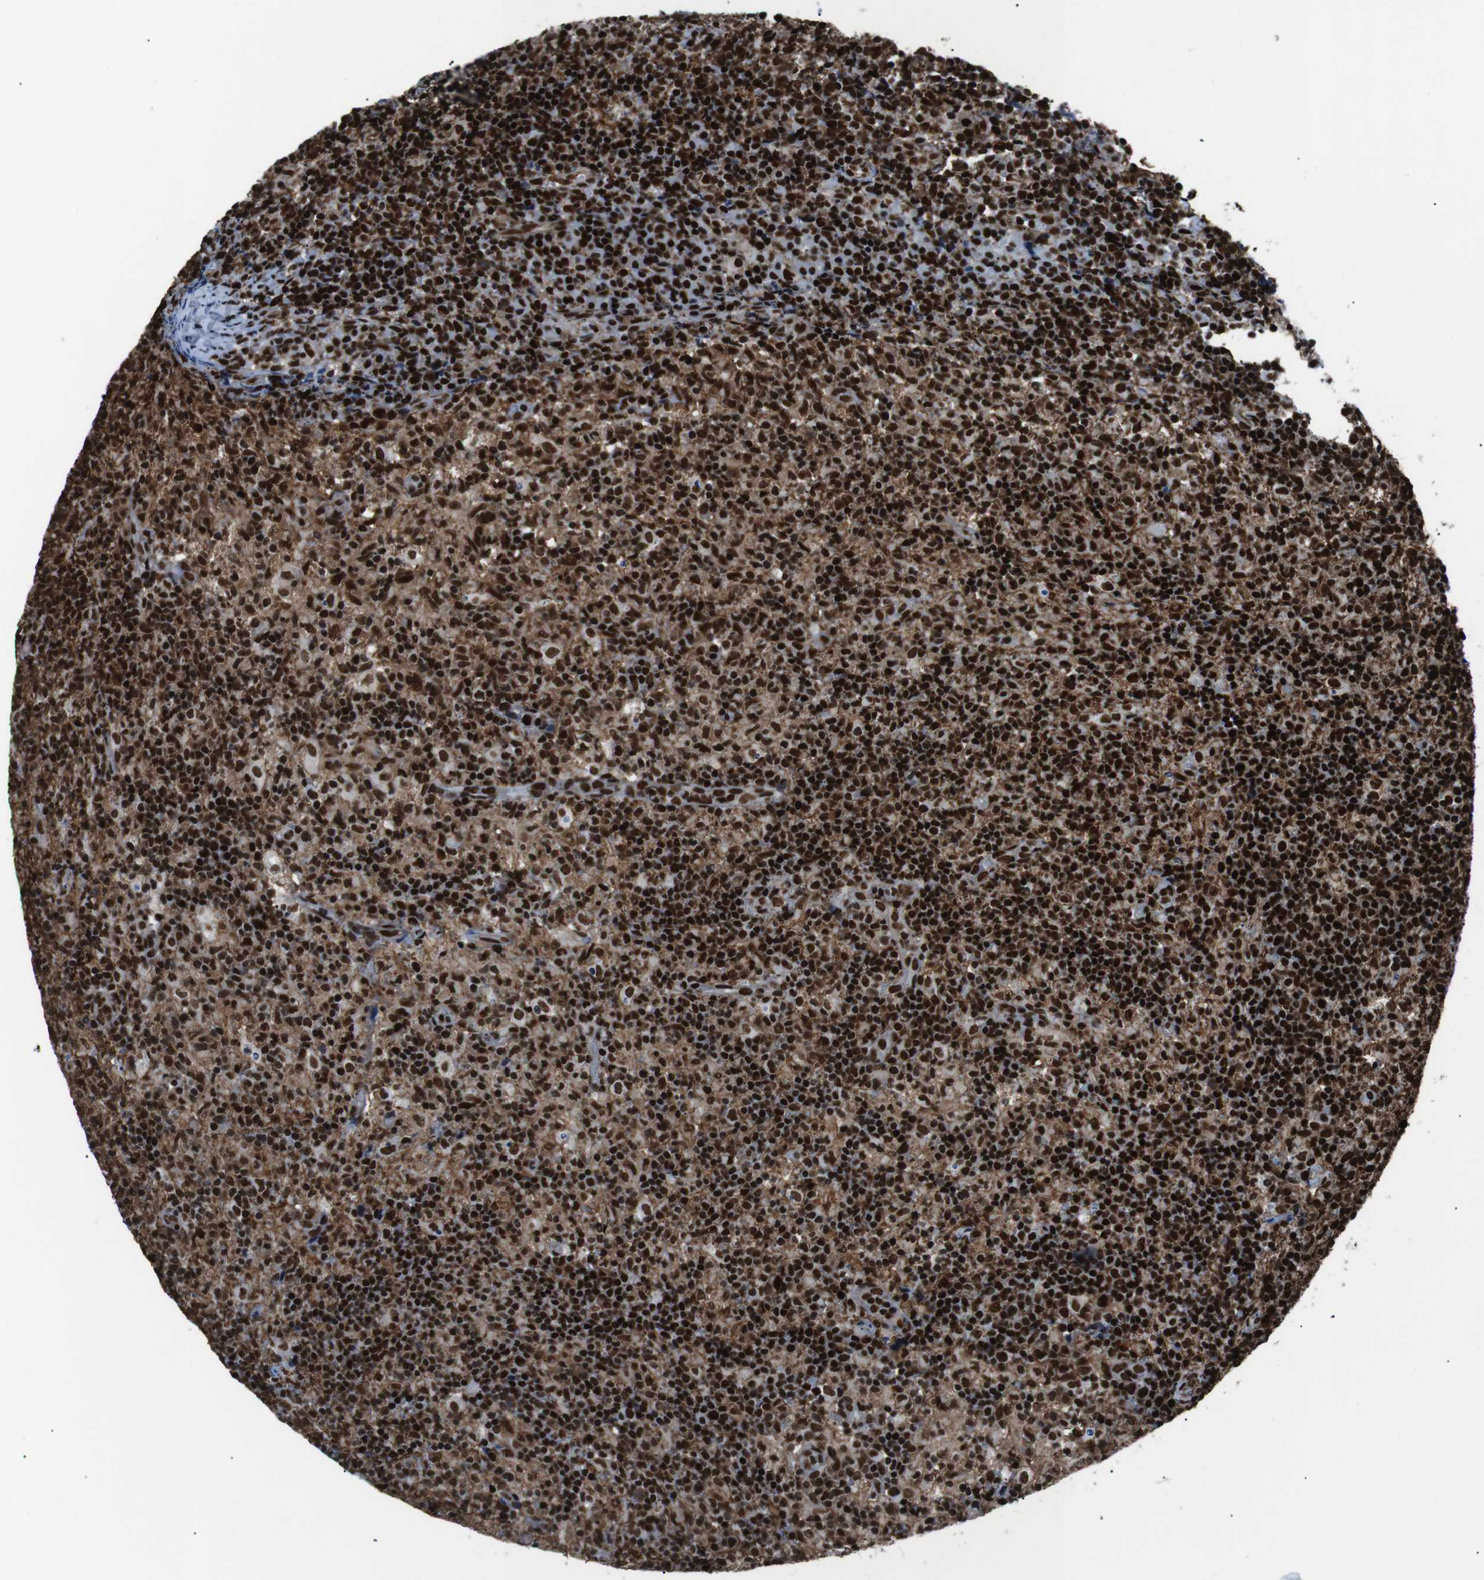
{"staining": {"intensity": "strong", "quantity": ">75%", "location": "cytoplasmic/membranous,nuclear"}, "tissue": "lymph node", "cell_type": "Germinal center cells", "image_type": "normal", "snomed": [{"axis": "morphology", "description": "Normal tissue, NOS"}, {"axis": "morphology", "description": "Inflammation, NOS"}, {"axis": "topography", "description": "Lymph node"}], "caption": "Protein staining shows strong cytoplasmic/membranous,nuclear staining in approximately >75% of germinal center cells in normal lymph node. Nuclei are stained in blue.", "gene": "HNRNPU", "patient": {"sex": "male", "age": 55}}